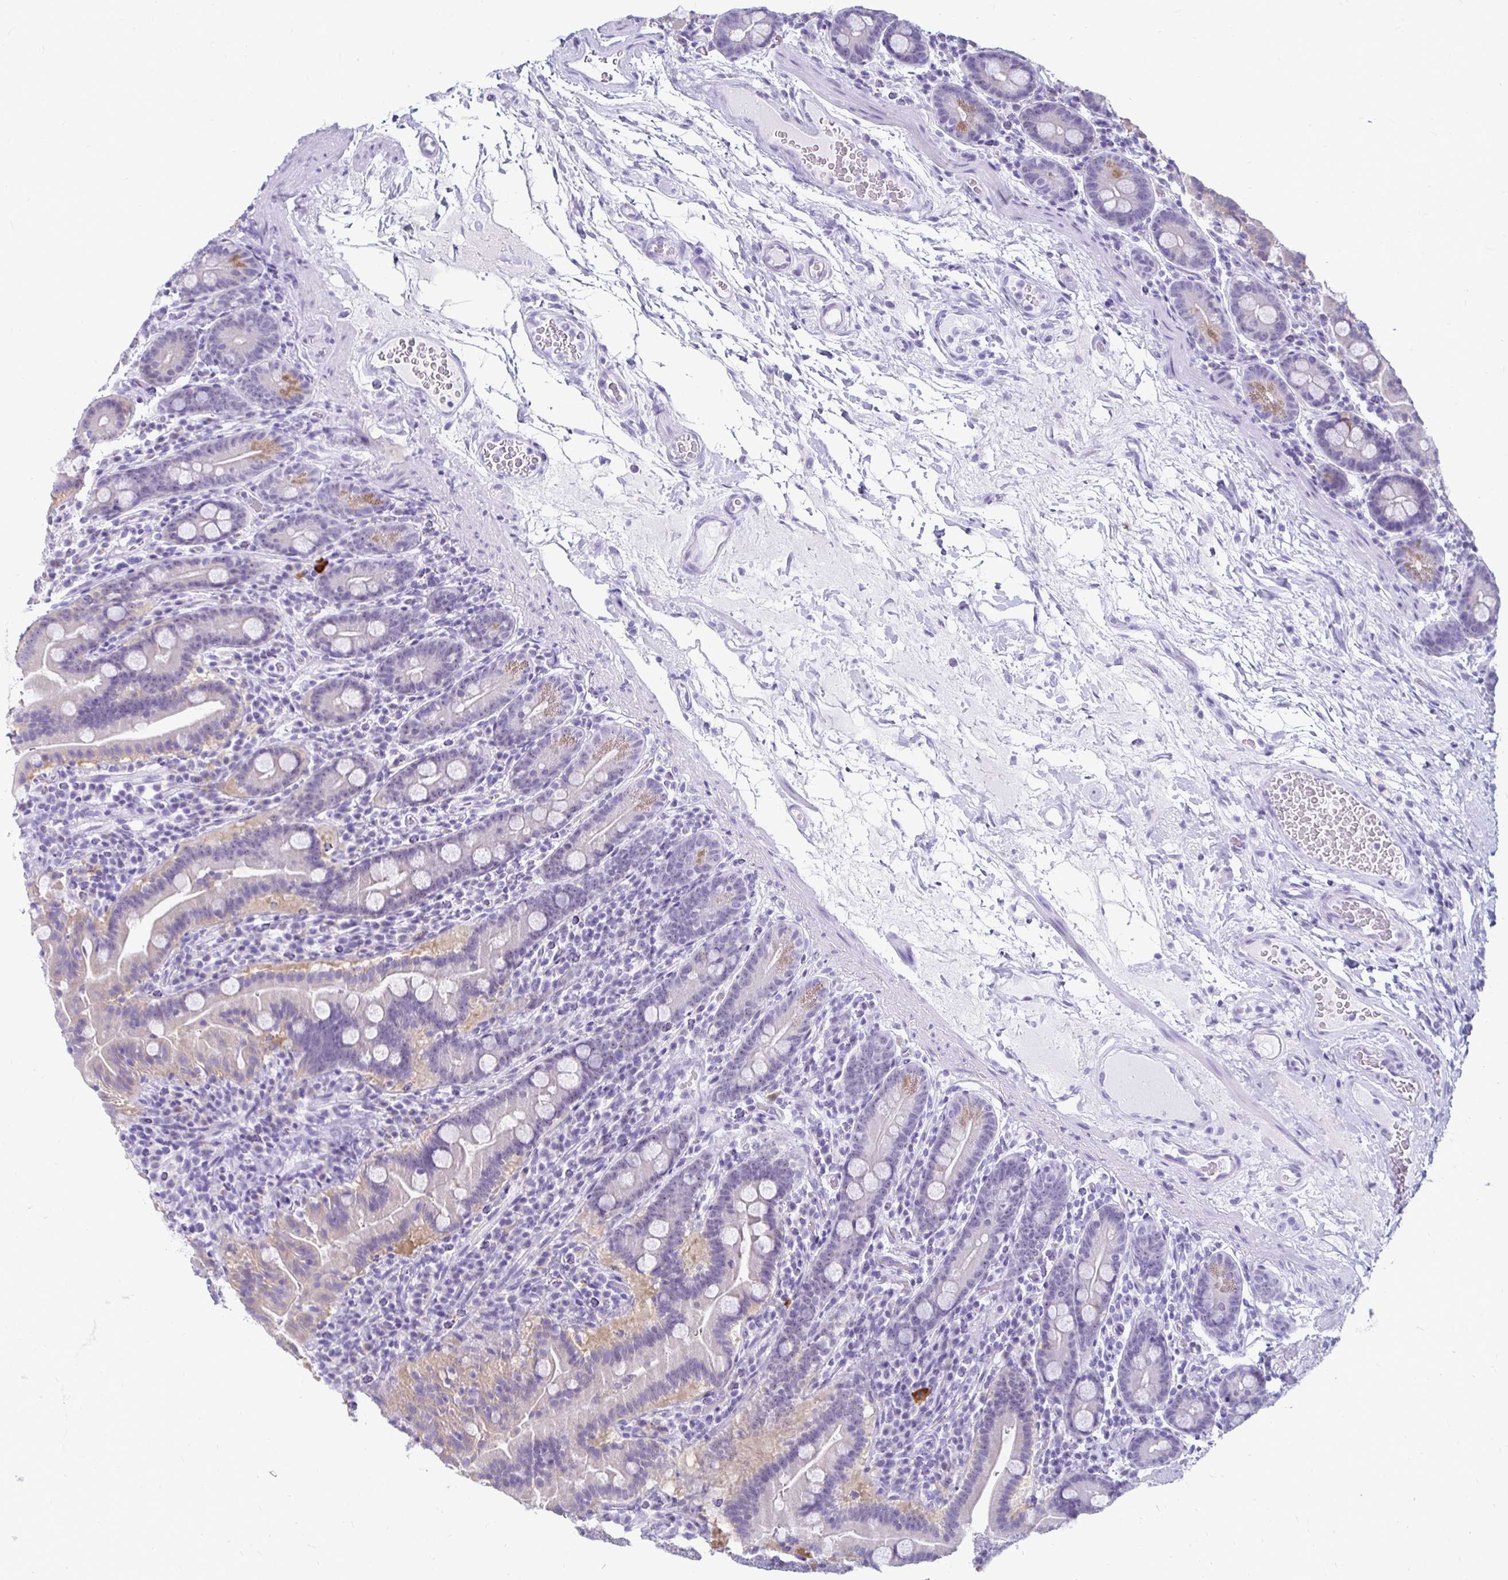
{"staining": {"intensity": "moderate", "quantity": "<25%", "location": "cytoplasmic/membranous"}, "tissue": "small intestine", "cell_type": "Glandular cells", "image_type": "normal", "snomed": [{"axis": "morphology", "description": "Normal tissue, NOS"}, {"axis": "topography", "description": "Small intestine"}], "caption": "This micrograph demonstrates immunohistochemistry (IHC) staining of unremarkable small intestine, with low moderate cytoplasmic/membranous expression in about <25% of glandular cells.", "gene": "CST6", "patient": {"sex": "male", "age": 26}}